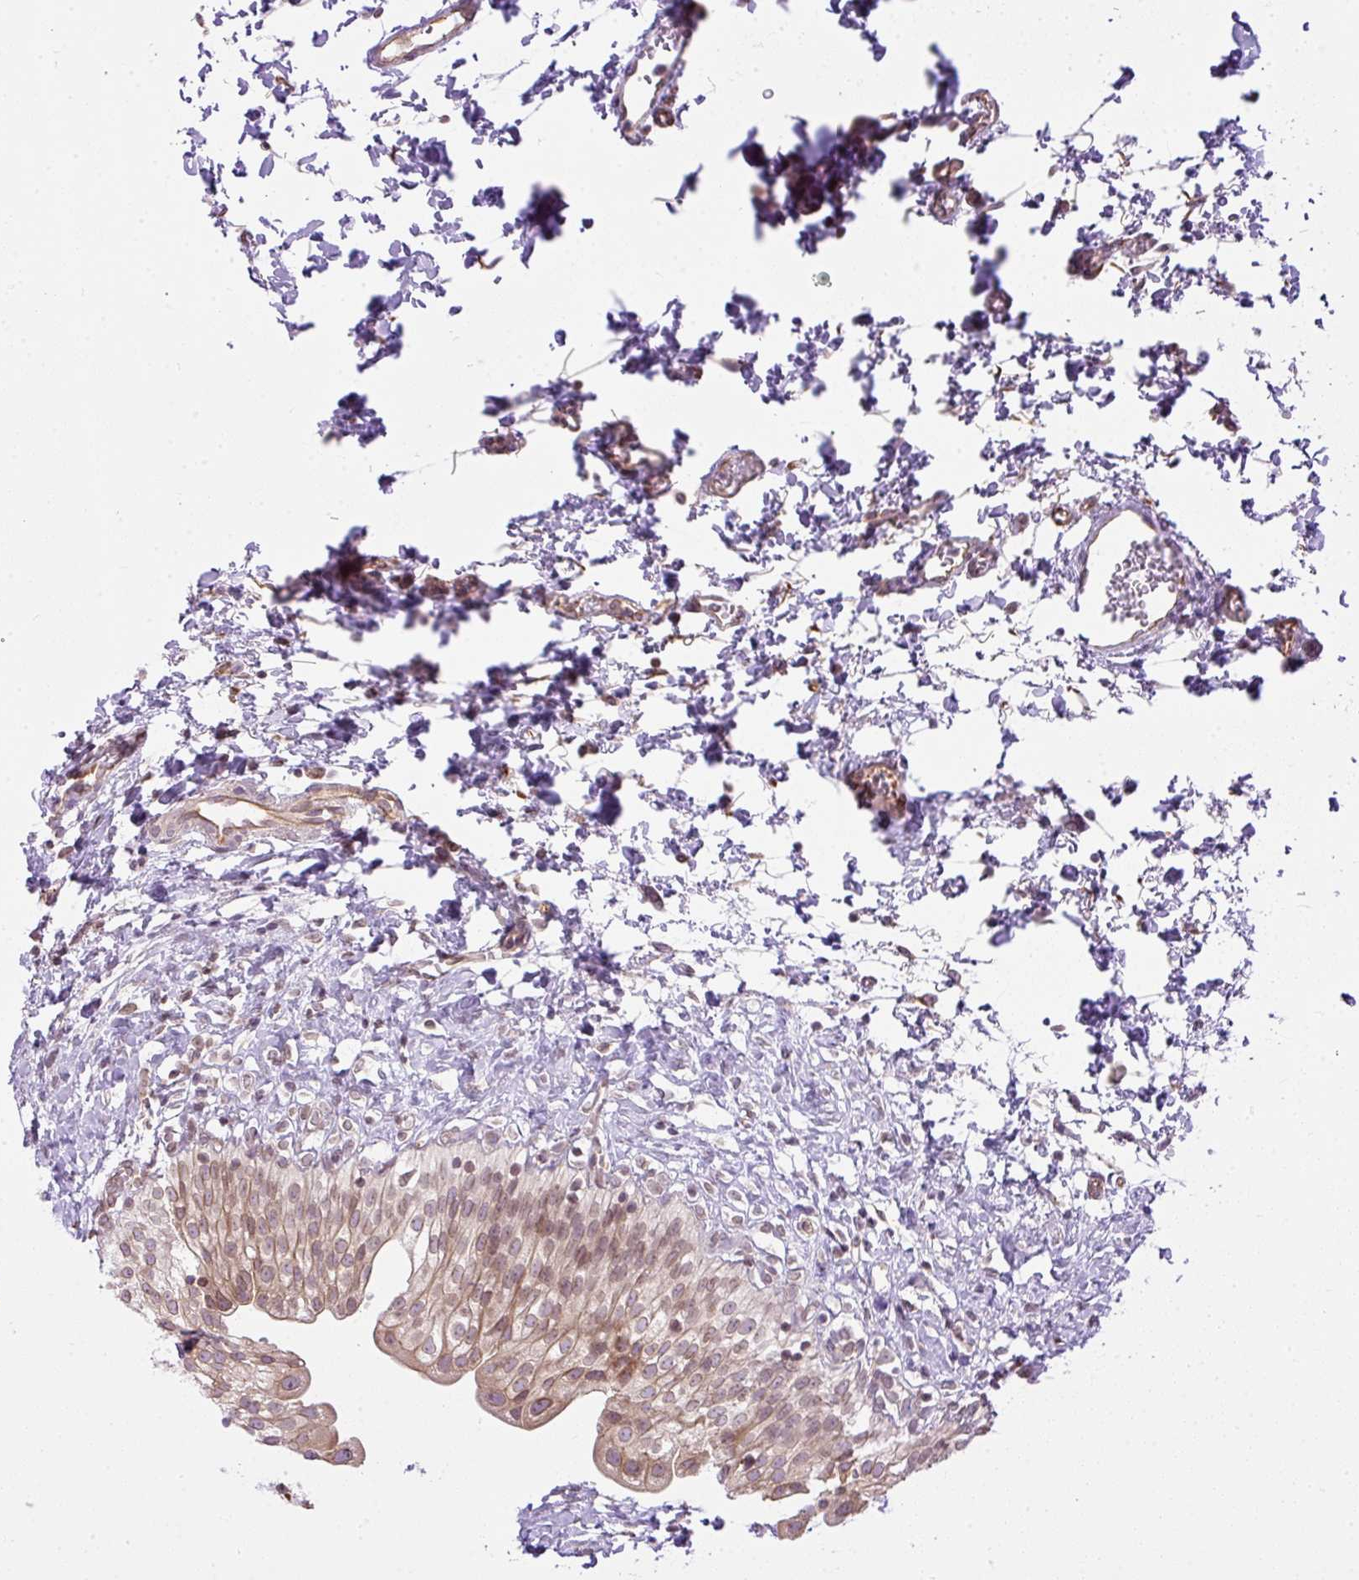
{"staining": {"intensity": "moderate", "quantity": ">75%", "location": "cytoplasmic/membranous,nuclear"}, "tissue": "urinary bladder", "cell_type": "Urothelial cells", "image_type": "normal", "snomed": [{"axis": "morphology", "description": "Normal tissue, NOS"}, {"axis": "topography", "description": "Urinary bladder"}], "caption": "This histopathology image displays benign urinary bladder stained with immunohistochemistry to label a protein in brown. The cytoplasmic/membranous,nuclear of urothelial cells show moderate positivity for the protein. Nuclei are counter-stained blue.", "gene": "COX18", "patient": {"sex": "male", "age": 51}}